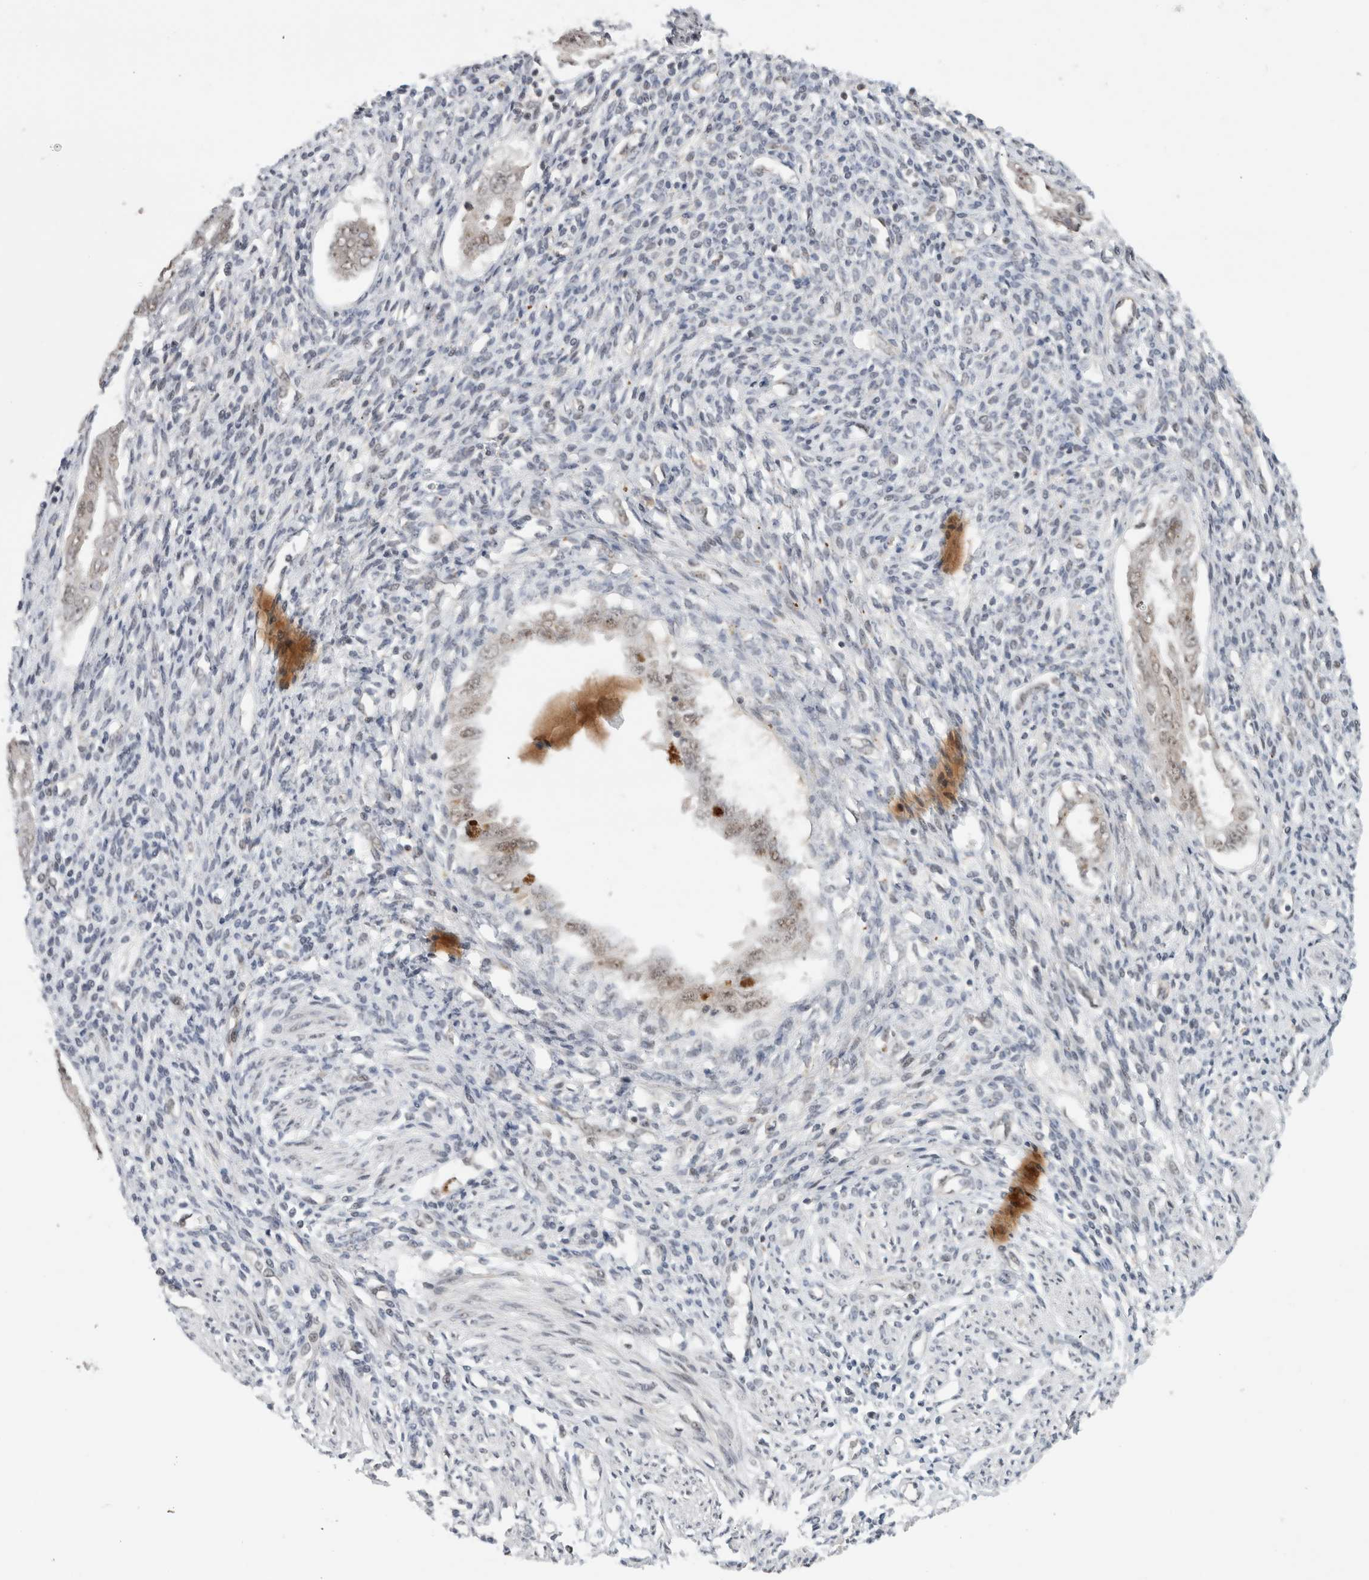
{"staining": {"intensity": "negative", "quantity": "none", "location": "none"}, "tissue": "endometrium", "cell_type": "Cells in endometrial stroma", "image_type": "normal", "snomed": [{"axis": "morphology", "description": "Normal tissue, NOS"}, {"axis": "topography", "description": "Endometrium"}], "caption": "This is an immunohistochemistry (IHC) image of unremarkable human endometrium. There is no expression in cells in endometrial stroma.", "gene": "MPHOSPH6", "patient": {"sex": "female", "age": 66}}